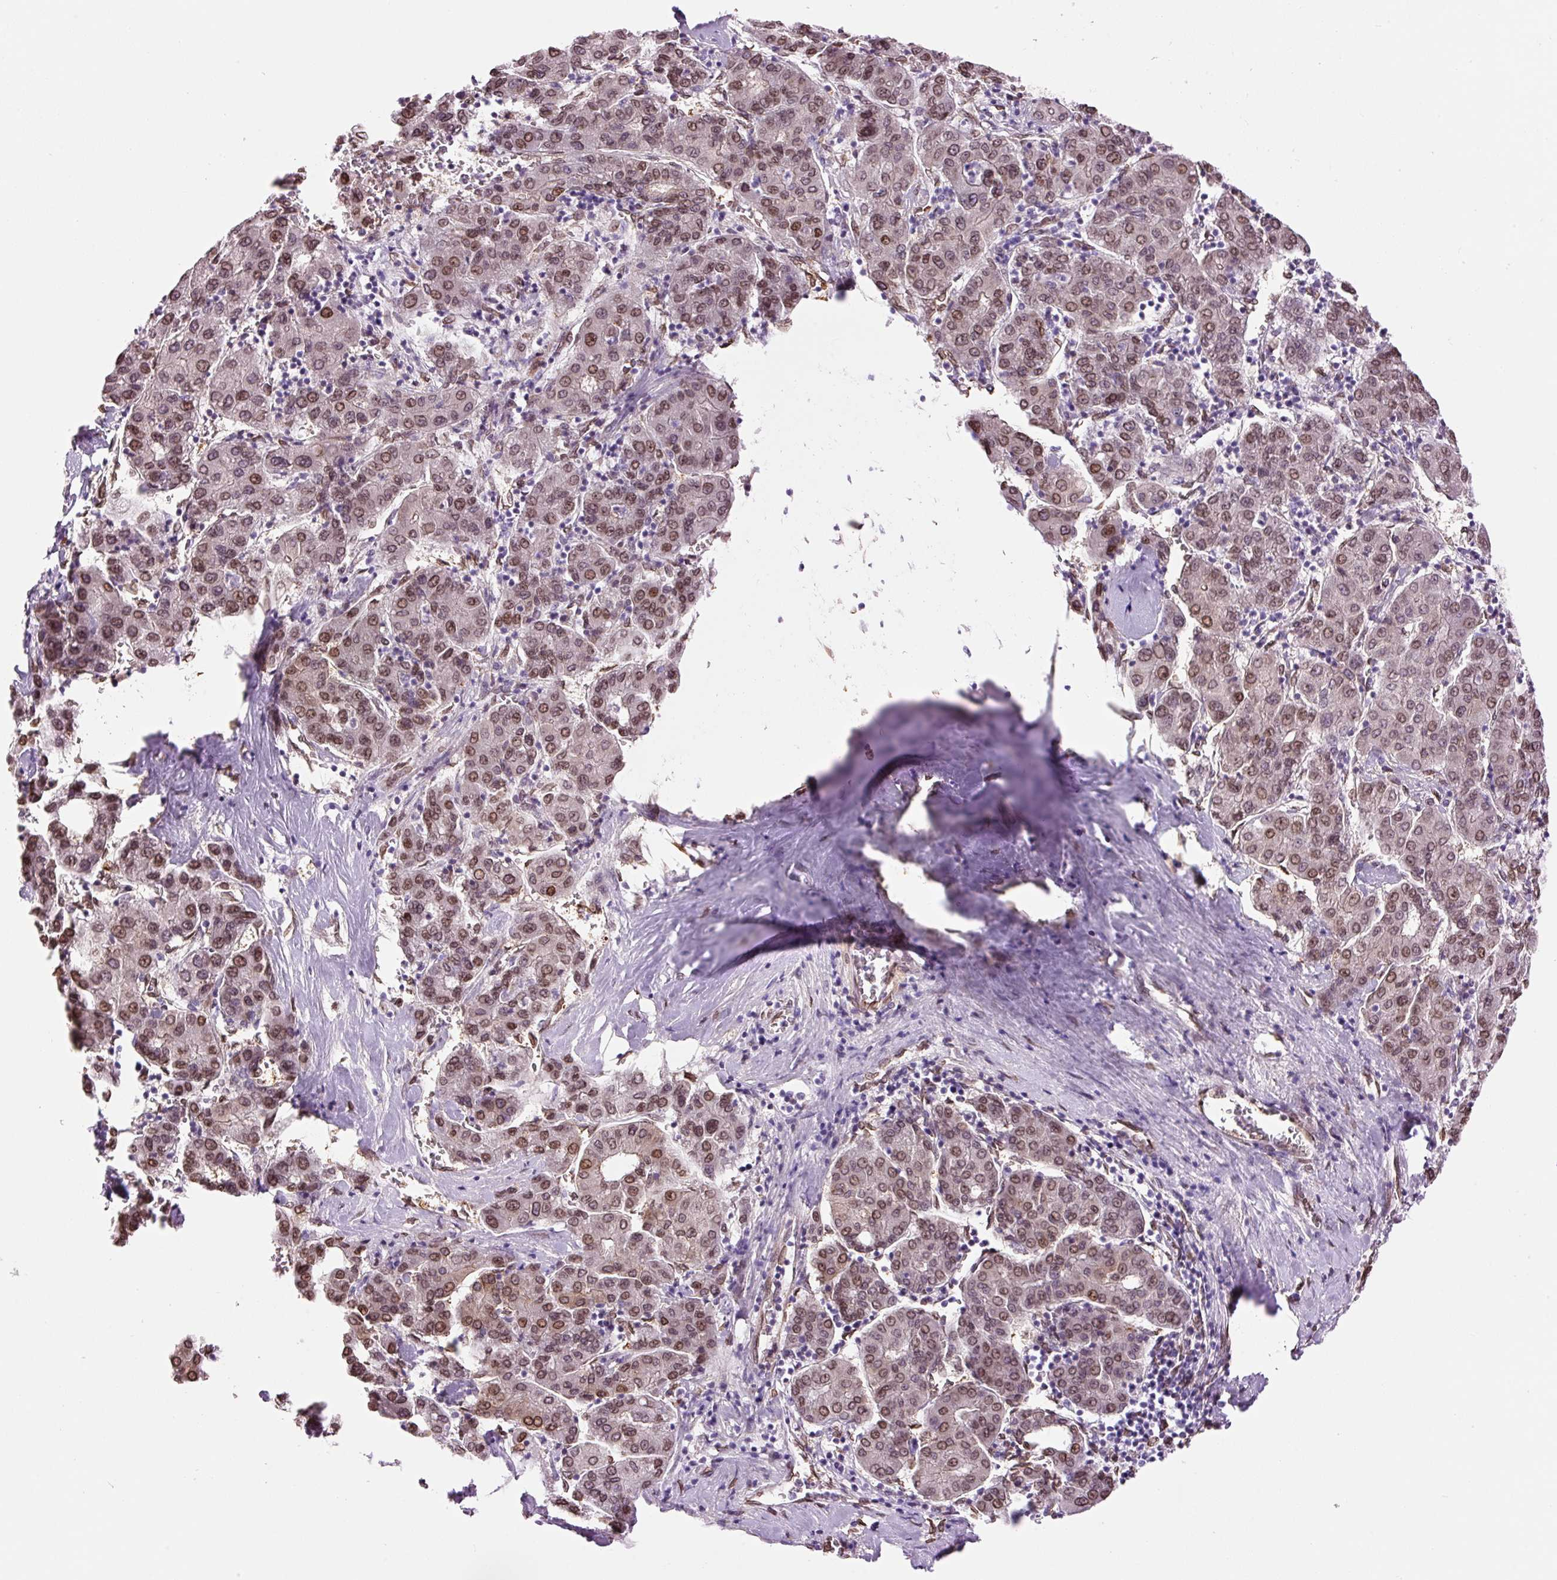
{"staining": {"intensity": "moderate", "quantity": ">75%", "location": "cytoplasmic/membranous,nuclear"}, "tissue": "liver cancer", "cell_type": "Tumor cells", "image_type": "cancer", "snomed": [{"axis": "morphology", "description": "Carcinoma, Hepatocellular, NOS"}, {"axis": "topography", "description": "Liver"}], "caption": "The immunohistochemical stain shows moderate cytoplasmic/membranous and nuclear staining in tumor cells of liver hepatocellular carcinoma tissue.", "gene": "ZNF224", "patient": {"sex": "male", "age": 65}}